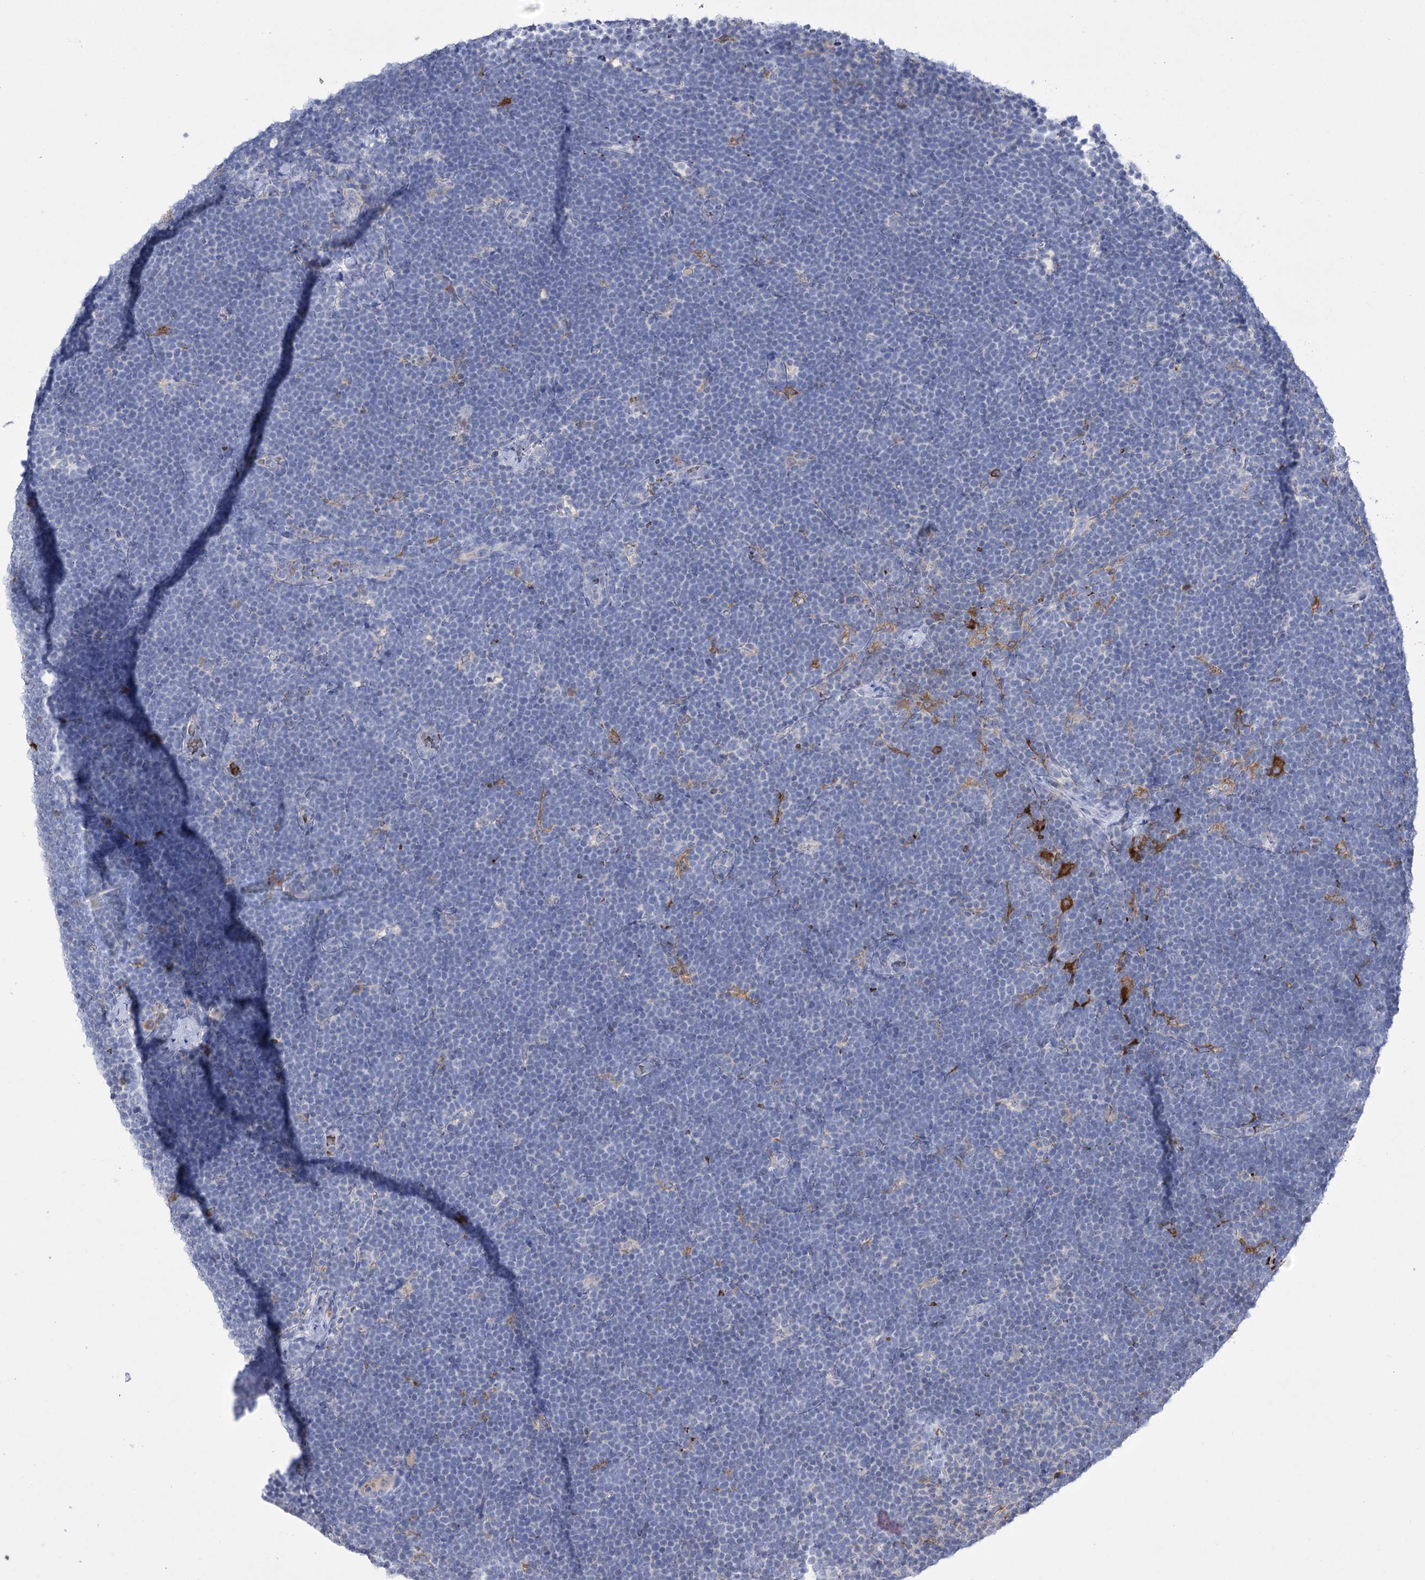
{"staining": {"intensity": "negative", "quantity": "none", "location": "none"}, "tissue": "lymphoma", "cell_type": "Tumor cells", "image_type": "cancer", "snomed": [{"axis": "morphology", "description": "Malignant lymphoma, non-Hodgkin's type, High grade"}, {"axis": "topography", "description": "Lymph node"}], "caption": "DAB (3,3'-diaminobenzidine) immunohistochemical staining of human lymphoma demonstrates no significant expression in tumor cells. The staining is performed using DAB brown chromogen with nuclei counter-stained in using hematoxylin.", "gene": "ZNF622", "patient": {"sex": "male", "age": 13}}